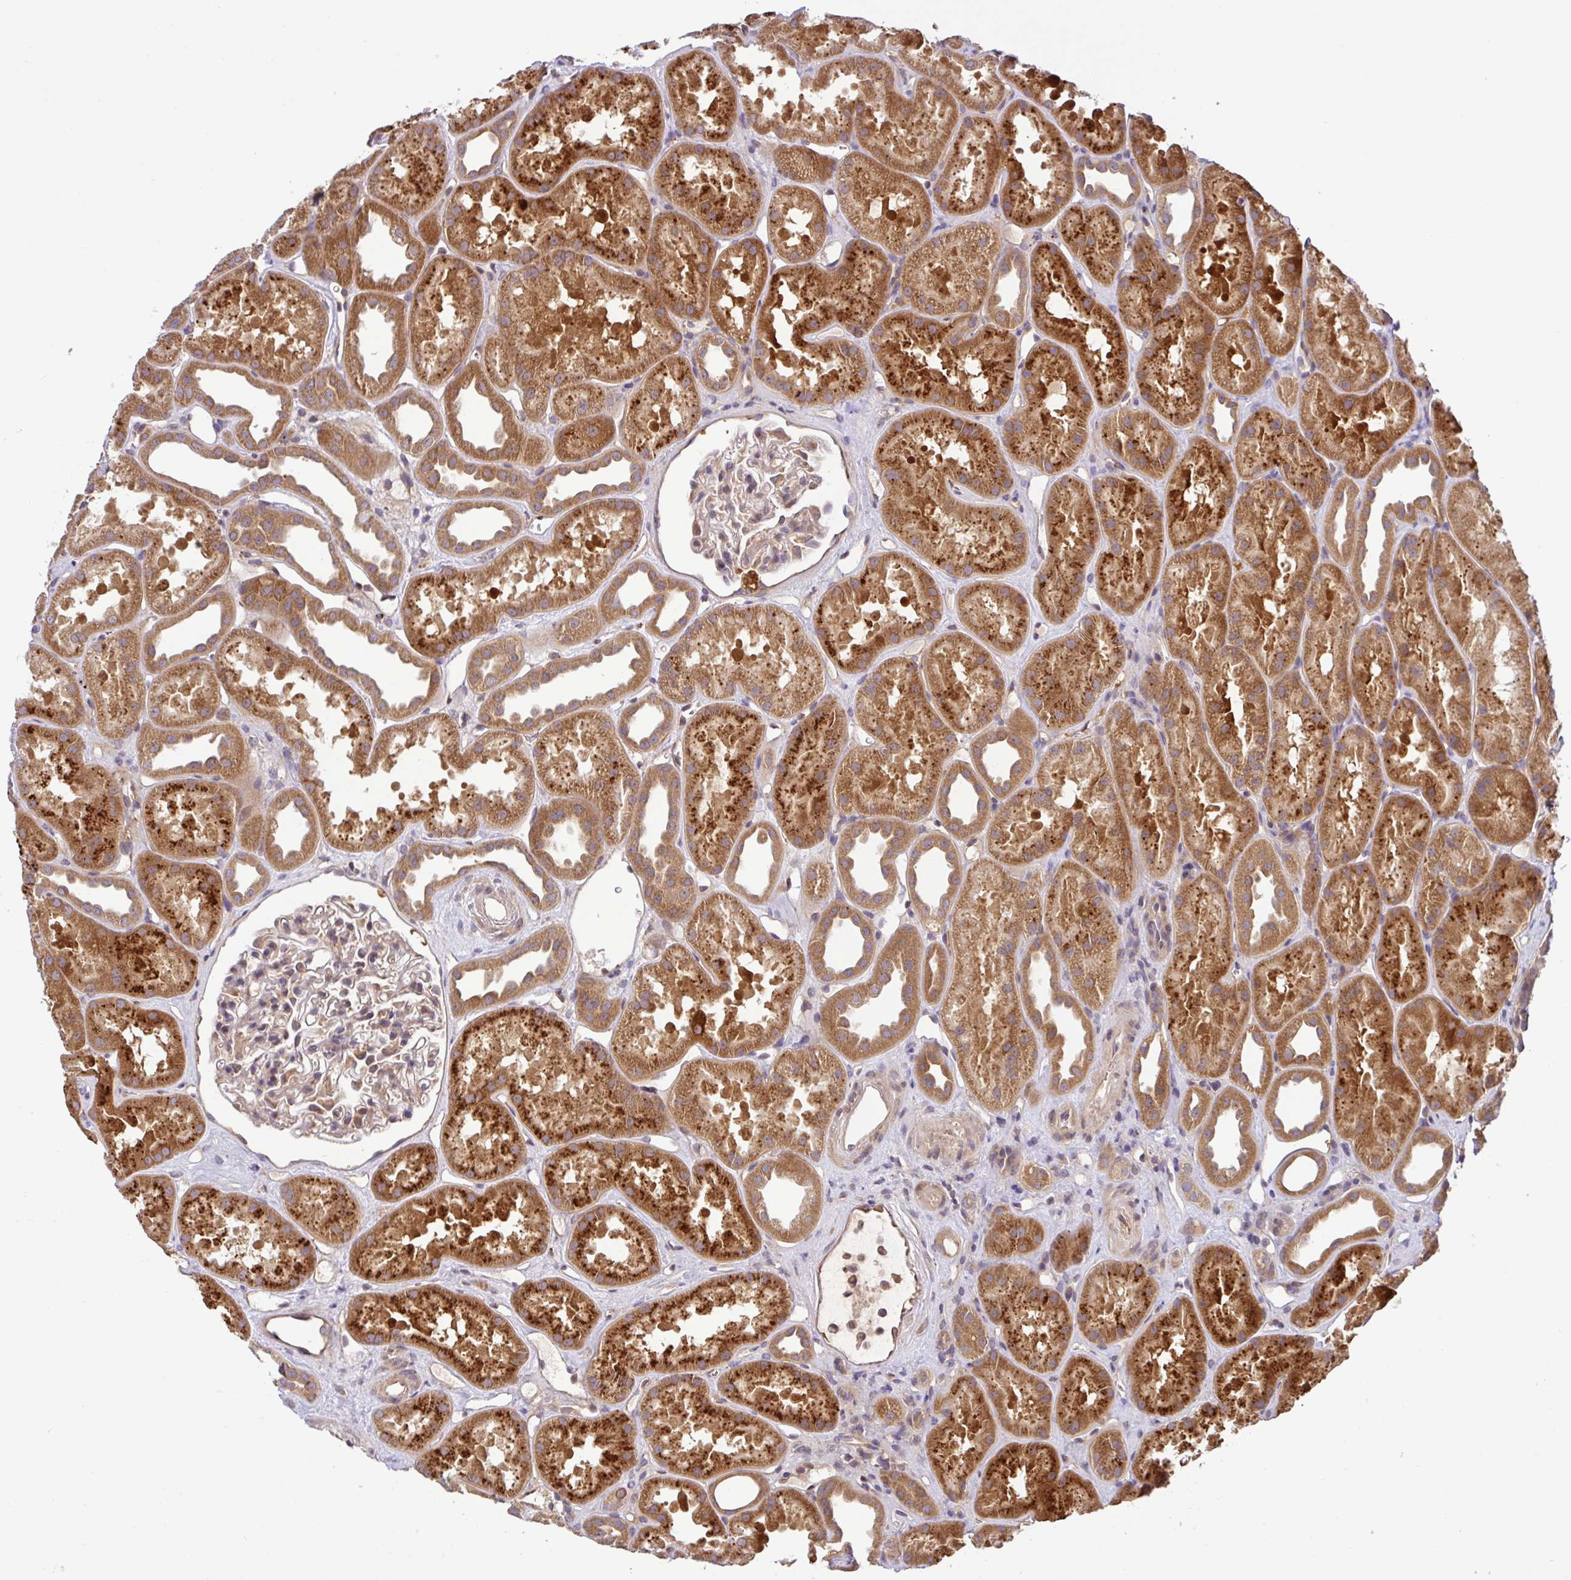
{"staining": {"intensity": "weak", "quantity": "25%-75%", "location": "cytoplasmic/membranous"}, "tissue": "kidney", "cell_type": "Cells in glomeruli", "image_type": "normal", "snomed": [{"axis": "morphology", "description": "Normal tissue, NOS"}, {"axis": "topography", "description": "Kidney"}], "caption": "A low amount of weak cytoplasmic/membranous staining is appreciated in about 25%-75% of cells in glomeruli in unremarkable kidney.", "gene": "UBE4A", "patient": {"sex": "male", "age": 61}}